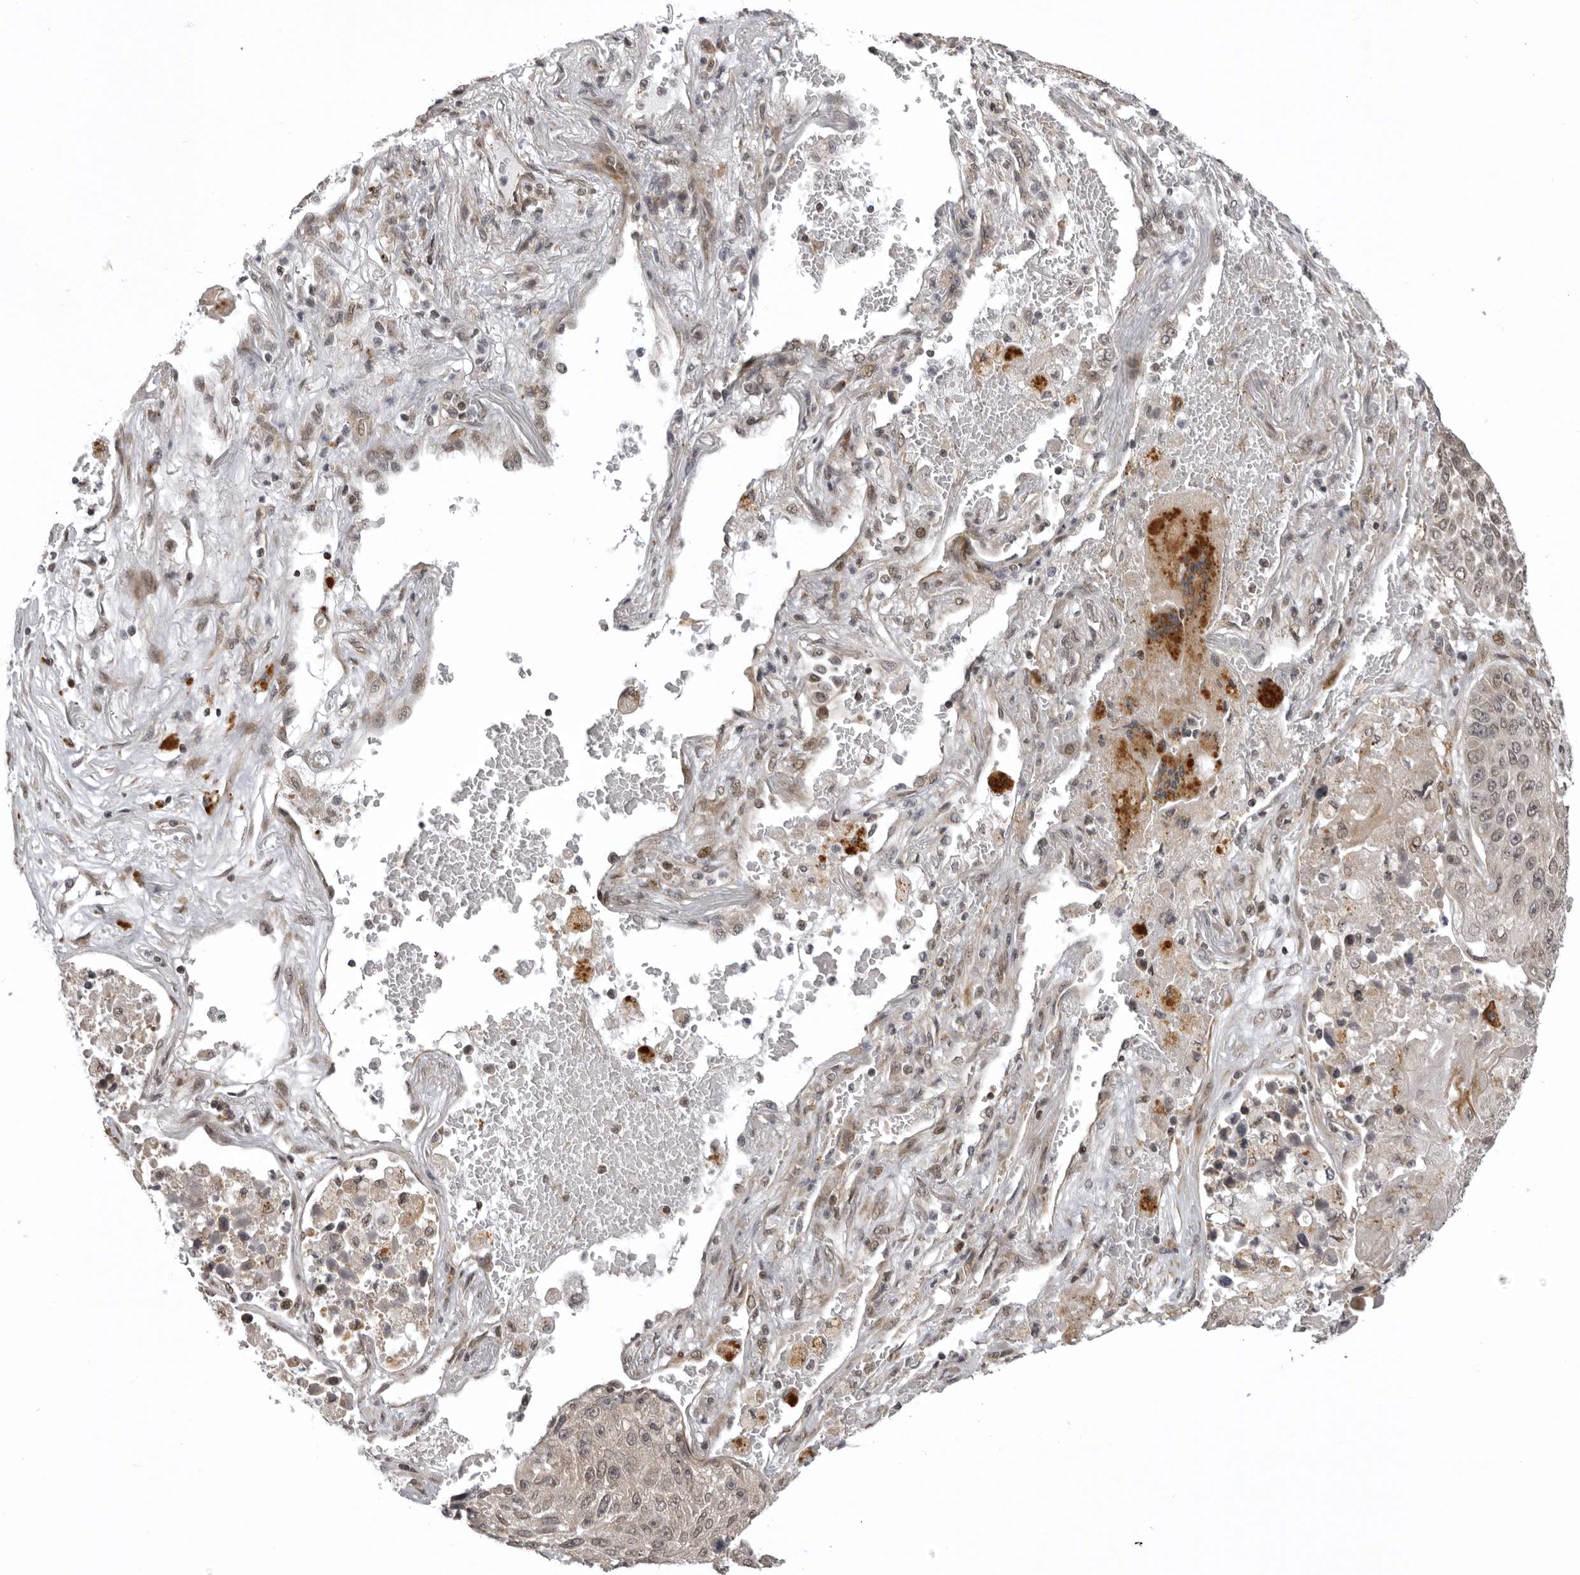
{"staining": {"intensity": "weak", "quantity": "<25%", "location": "nuclear"}, "tissue": "lung cancer", "cell_type": "Tumor cells", "image_type": "cancer", "snomed": [{"axis": "morphology", "description": "Squamous cell carcinoma, NOS"}, {"axis": "topography", "description": "Lung"}], "caption": "IHC micrograph of neoplastic tissue: human lung squamous cell carcinoma stained with DAB displays no significant protein expression in tumor cells.", "gene": "C1orf109", "patient": {"sex": "male", "age": 61}}